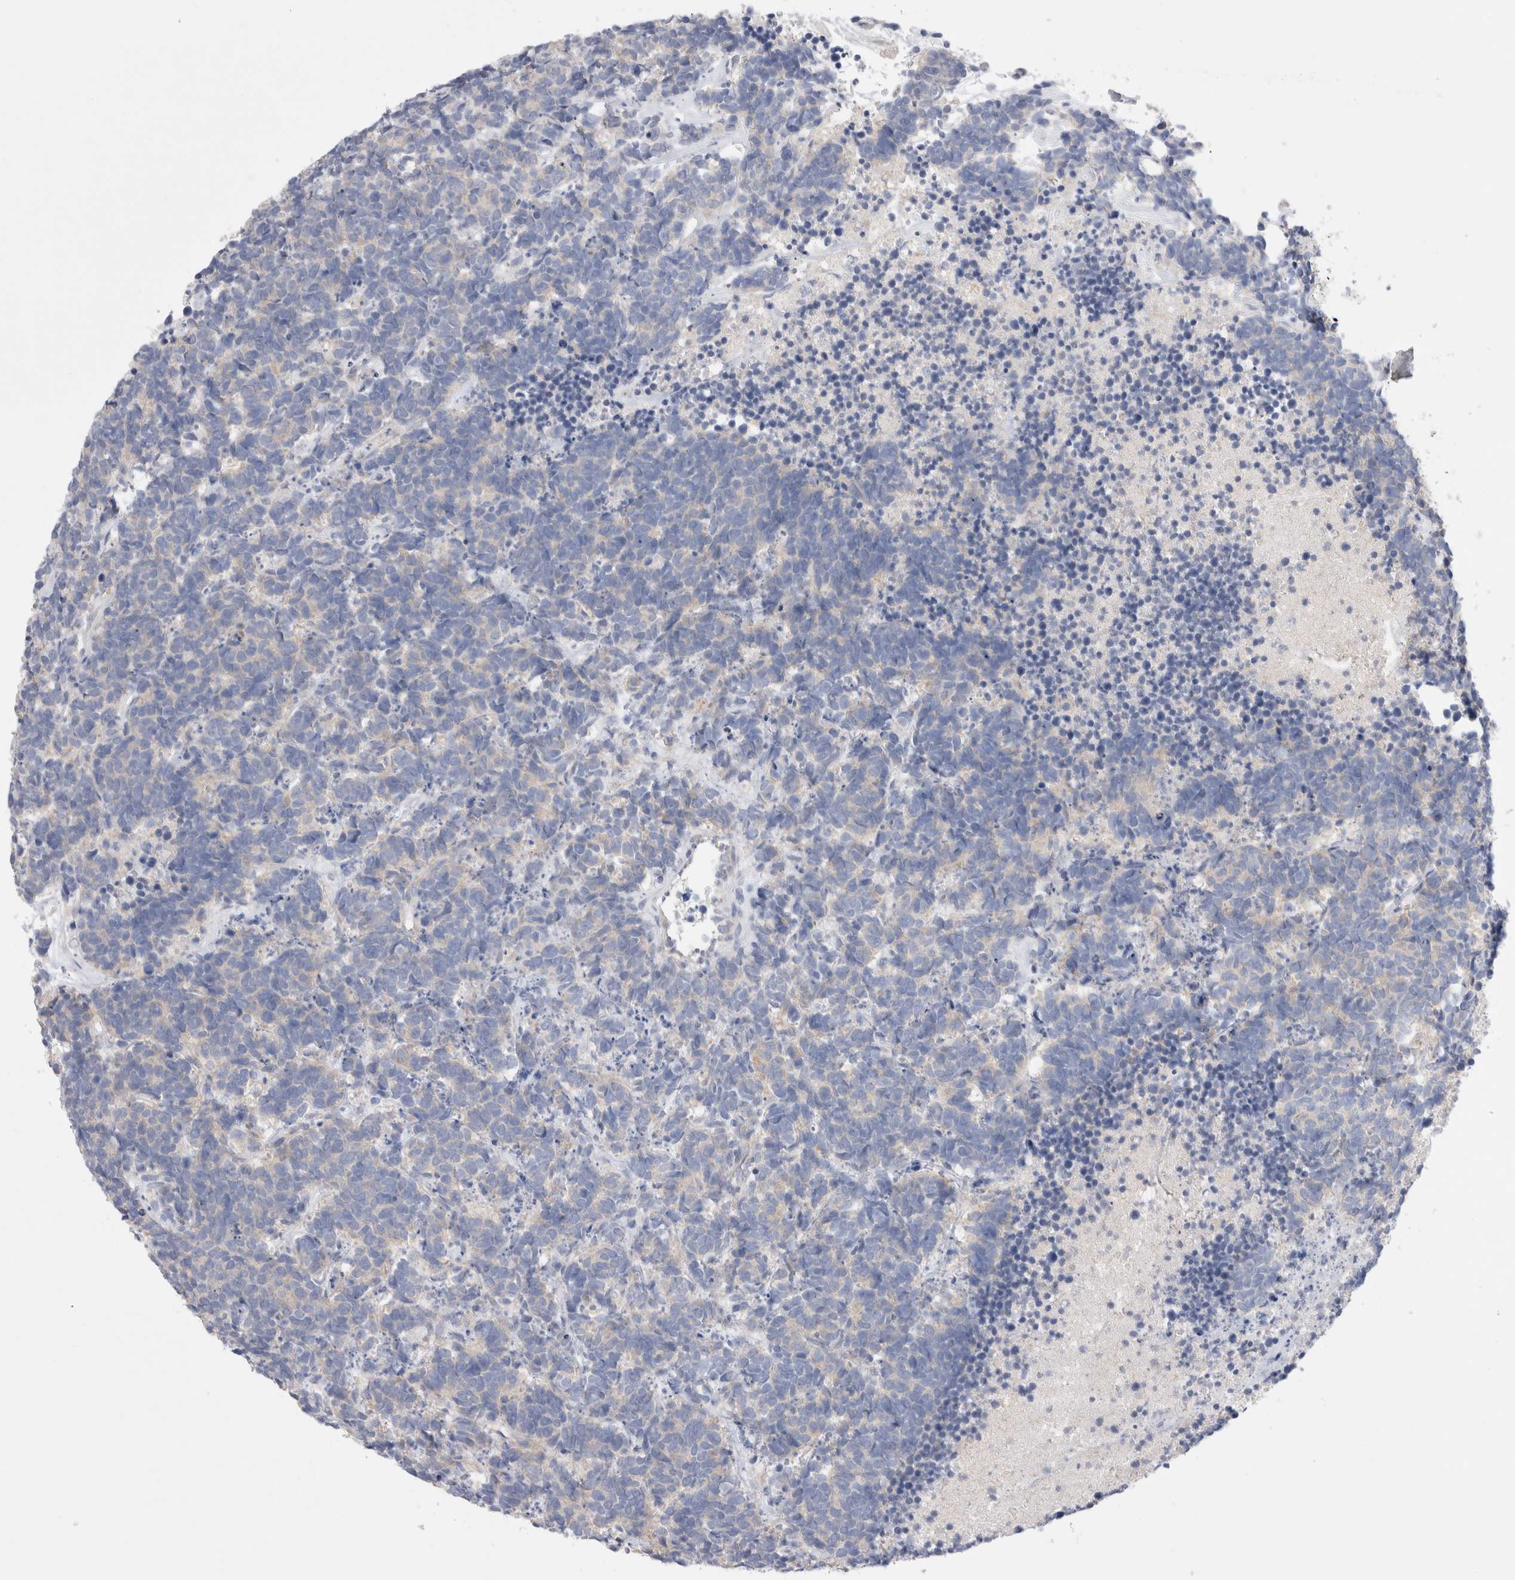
{"staining": {"intensity": "negative", "quantity": "none", "location": "none"}, "tissue": "carcinoid", "cell_type": "Tumor cells", "image_type": "cancer", "snomed": [{"axis": "morphology", "description": "Carcinoma, NOS"}, {"axis": "morphology", "description": "Carcinoid, malignant, NOS"}, {"axis": "topography", "description": "Urinary bladder"}], "caption": "High magnification brightfield microscopy of carcinoid stained with DAB (brown) and counterstained with hematoxylin (blue): tumor cells show no significant expression.", "gene": "RBM12B", "patient": {"sex": "male", "age": 57}}